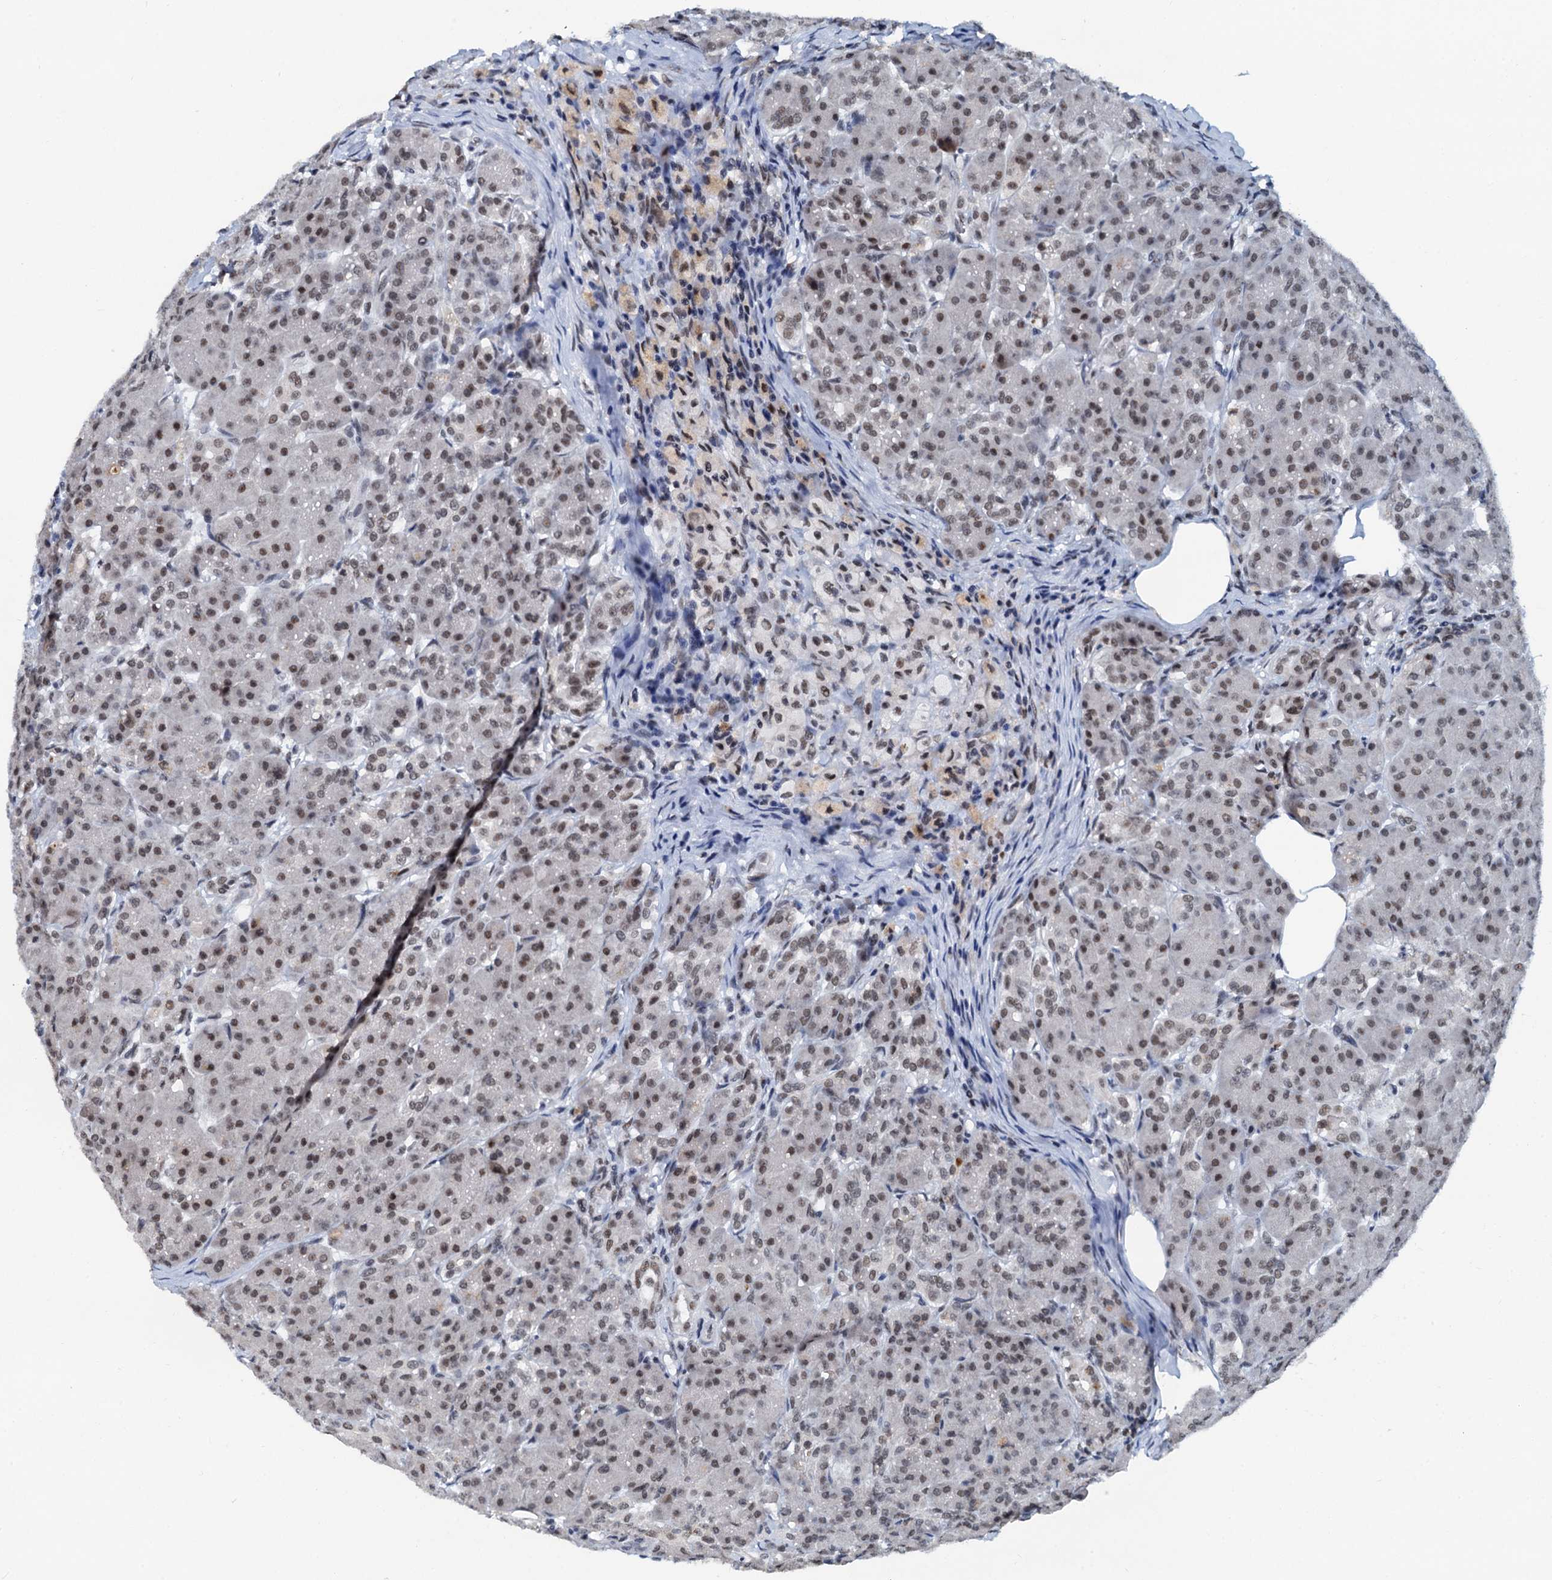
{"staining": {"intensity": "strong", "quantity": ">75%", "location": "nuclear"}, "tissue": "pancreas", "cell_type": "Exocrine glandular cells", "image_type": "normal", "snomed": [{"axis": "morphology", "description": "Normal tissue, NOS"}, {"axis": "topography", "description": "Pancreas"}], "caption": "Protein expression analysis of benign pancreas shows strong nuclear staining in approximately >75% of exocrine glandular cells. The protein is stained brown, and the nuclei are stained in blue (DAB IHC with brightfield microscopy, high magnification).", "gene": "SNRPD1", "patient": {"sex": "male", "age": 63}}